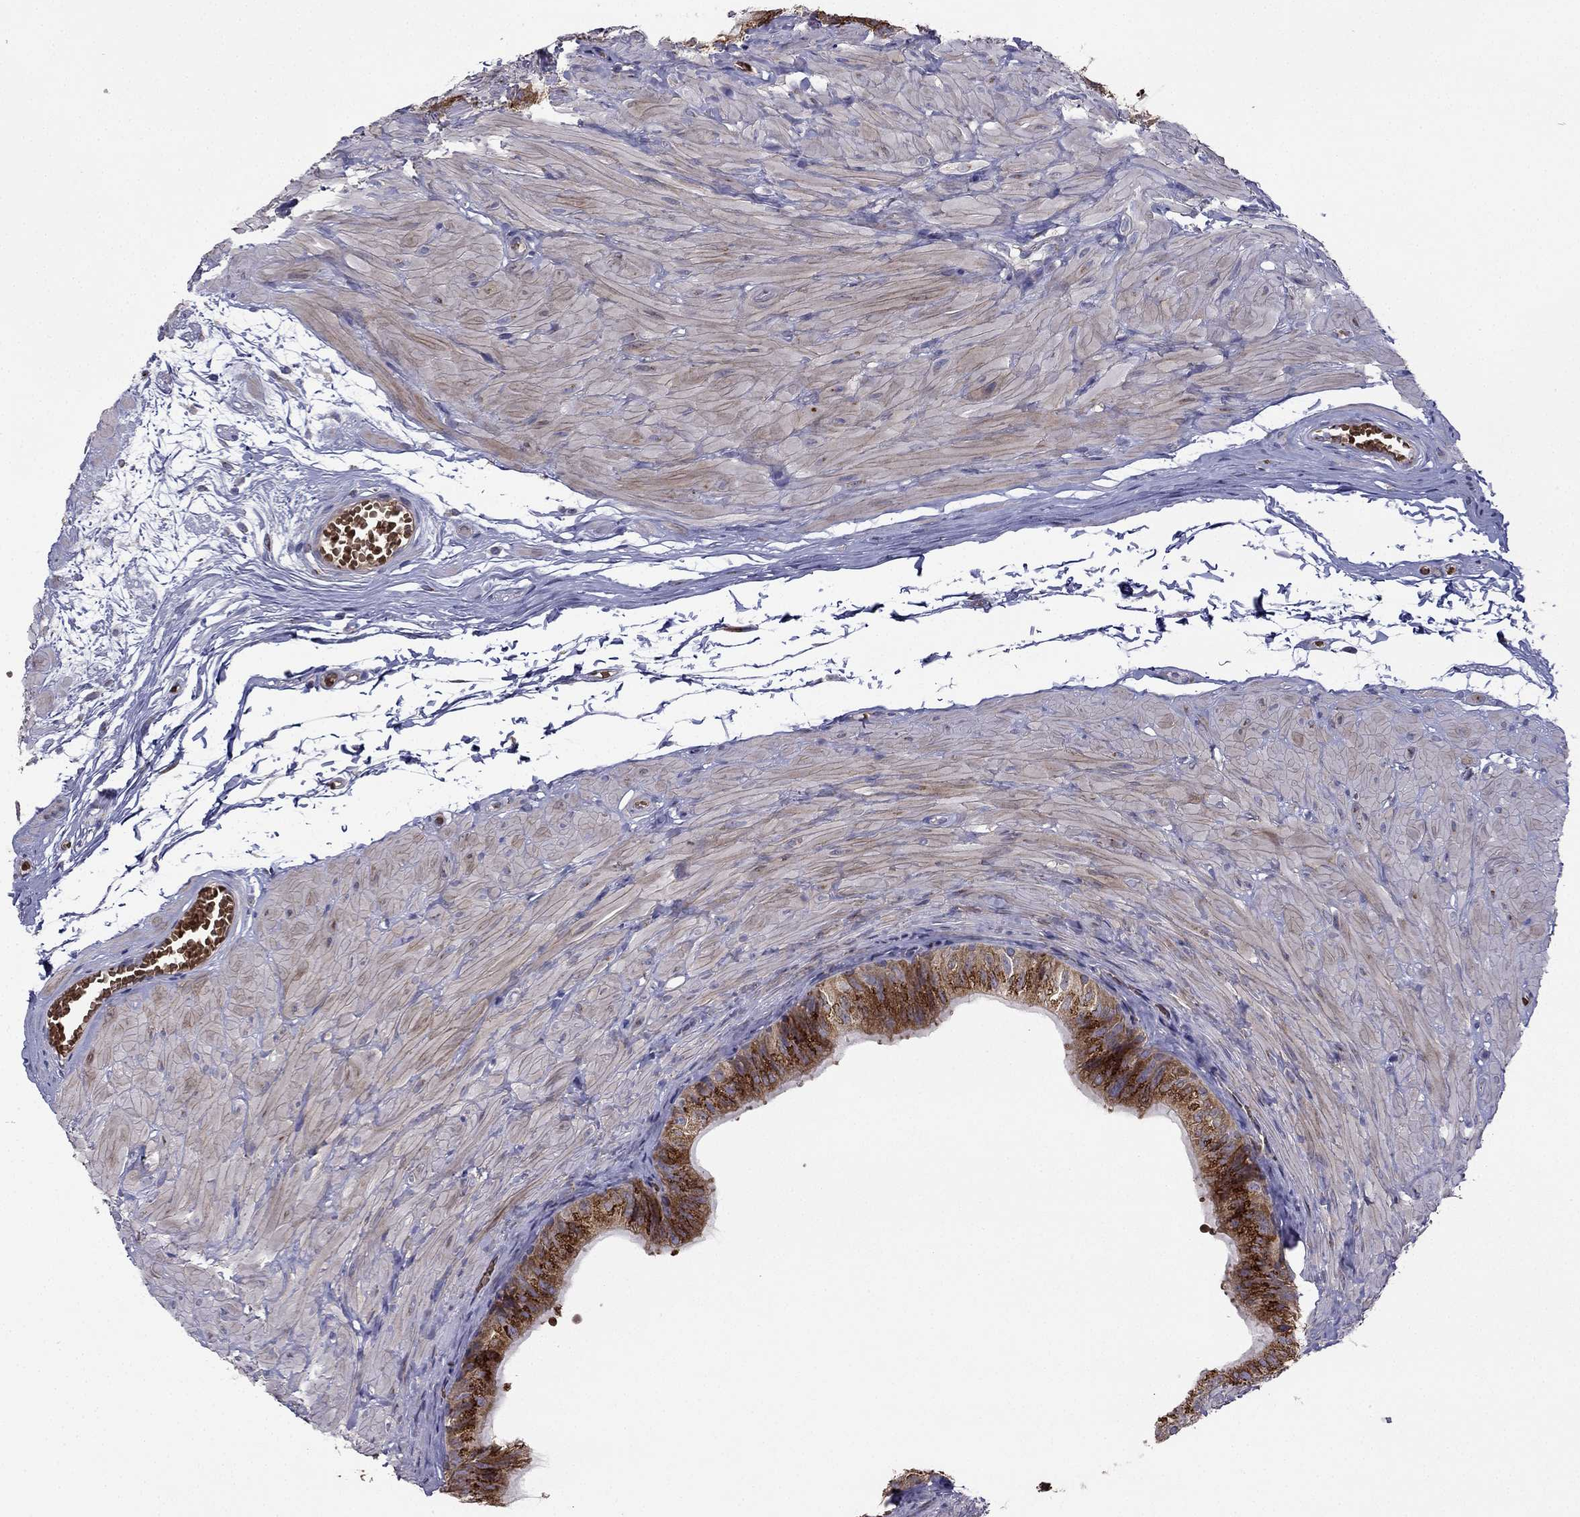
{"staining": {"intensity": "strong", "quantity": ">75%", "location": "cytoplasmic/membranous"}, "tissue": "epididymis", "cell_type": "Glandular cells", "image_type": "normal", "snomed": [{"axis": "morphology", "description": "Normal tissue, NOS"}, {"axis": "topography", "description": "Epididymis"}, {"axis": "topography", "description": "Vas deferens"}], "caption": "Immunohistochemistry (IHC) micrograph of normal epididymis: epididymis stained using IHC shows high levels of strong protein expression localized specifically in the cytoplasmic/membranous of glandular cells, appearing as a cytoplasmic/membranous brown color.", "gene": "B4GALT7", "patient": {"sex": "male", "age": 23}}